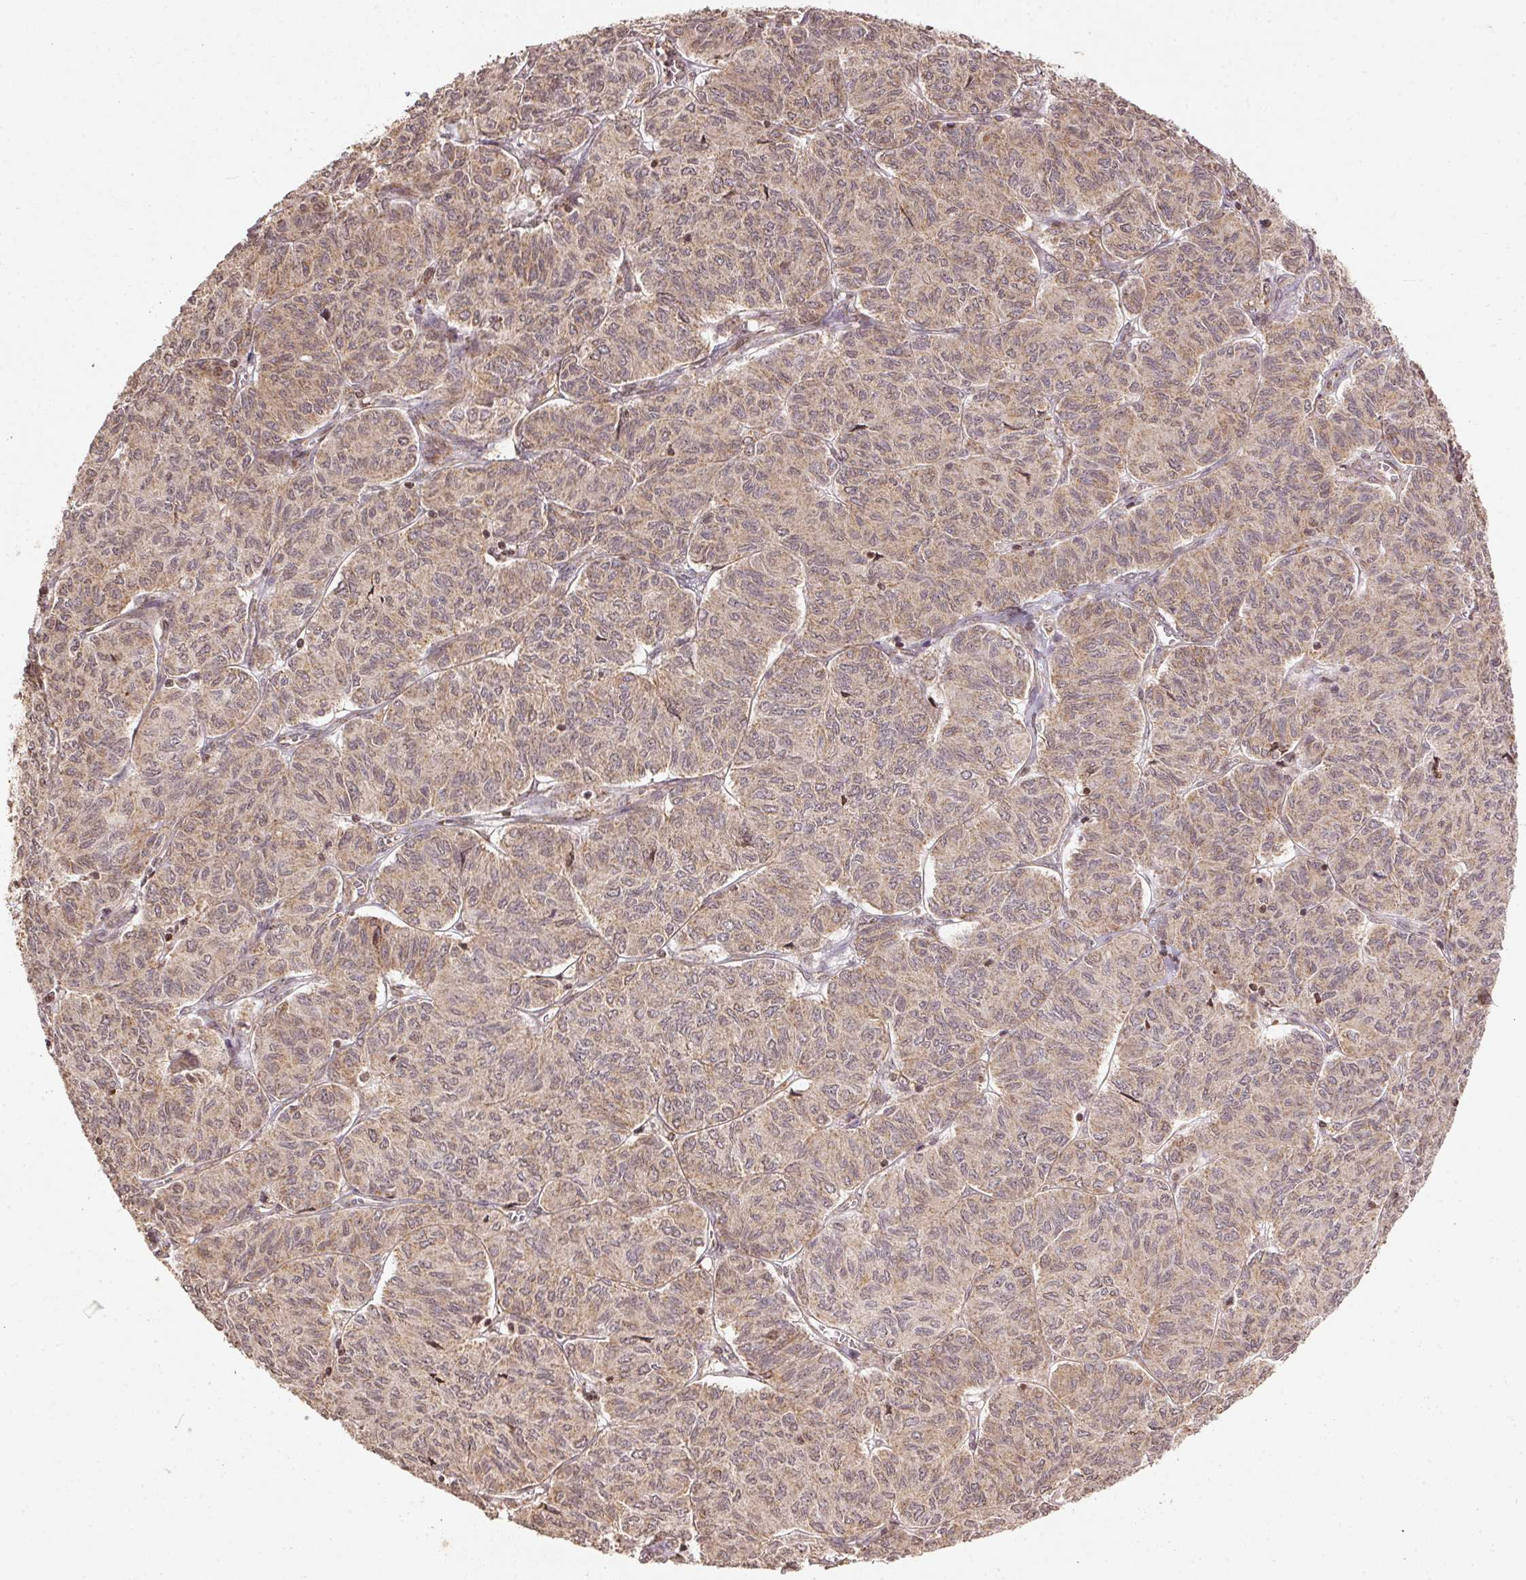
{"staining": {"intensity": "weak", "quantity": ">75%", "location": "cytoplasmic/membranous"}, "tissue": "ovarian cancer", "cell_type": "Tumor cells", "image_type": "cancer", "snomed": [{"axis": "morphology", "description": "Carcinoma, endometroid"}, {"axis": "topography", "description": "Ovary"}], "caption": "Endometroid carcinoma (ovarian) stained with a protein marker demonstrates weak staining in tumor cells.", "gene": "SPRED2", "patient": {"sex": "female", "age": 80}}